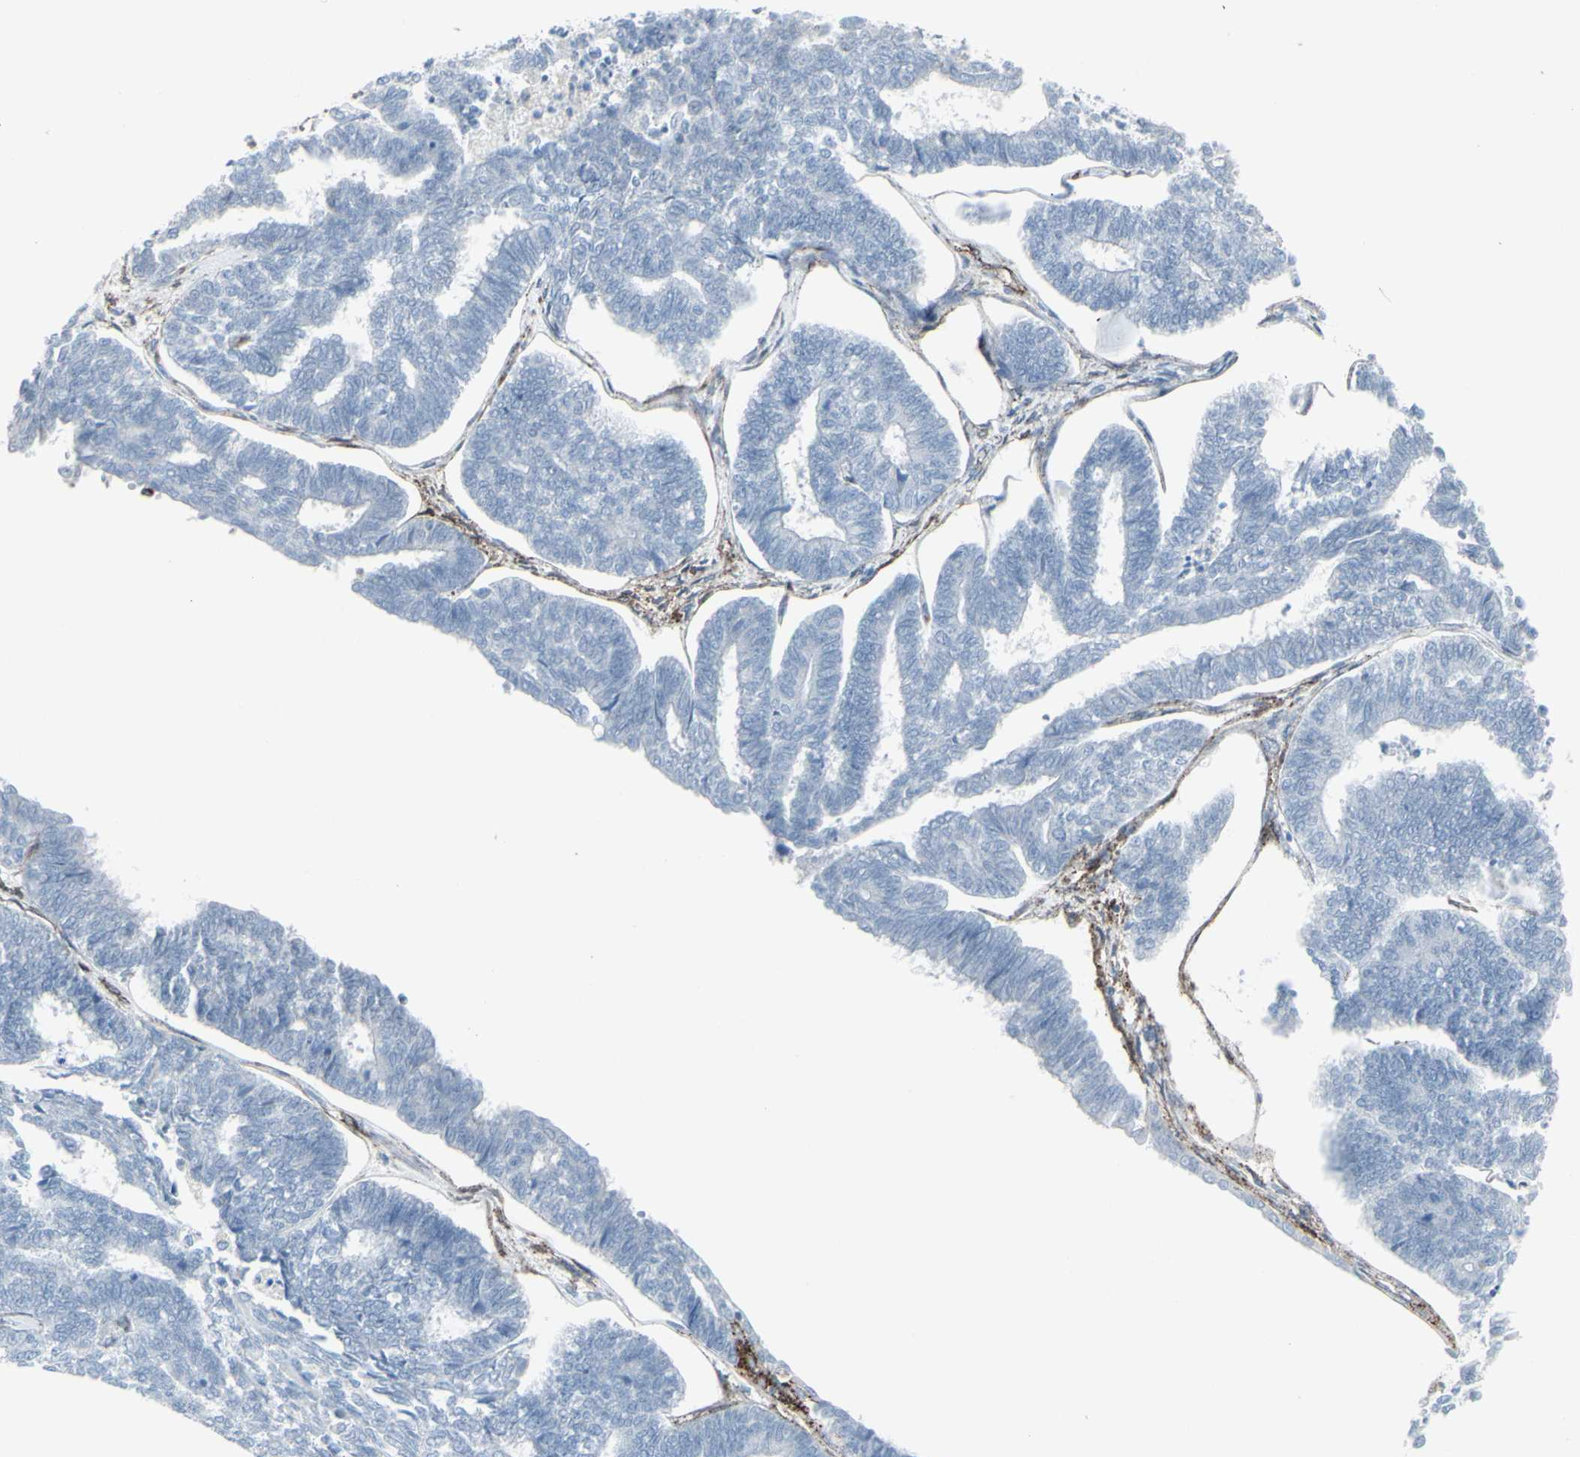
{"staining": {"intensity": "negative", "quantity": "none", "location": "none"}, "tissue": "endometrial cancer", "cell_type": "Tumor cells", "image_type": "cancer", "snomed": [{"axis": "morphology", "description": "Adenocarcinoma, NOS"}, {"axis": "topography", "description": "Endometrium"}], "caption": "Immunohistochemistry (IHC) micrograph of neoplastic tissue: human endometrial cancer (adenocarcinoma) stained with DAB exhibits no significant protein staining in tumor cells.", "gene": "GJA1", "patient": {"sex": "female", "age": 70}}